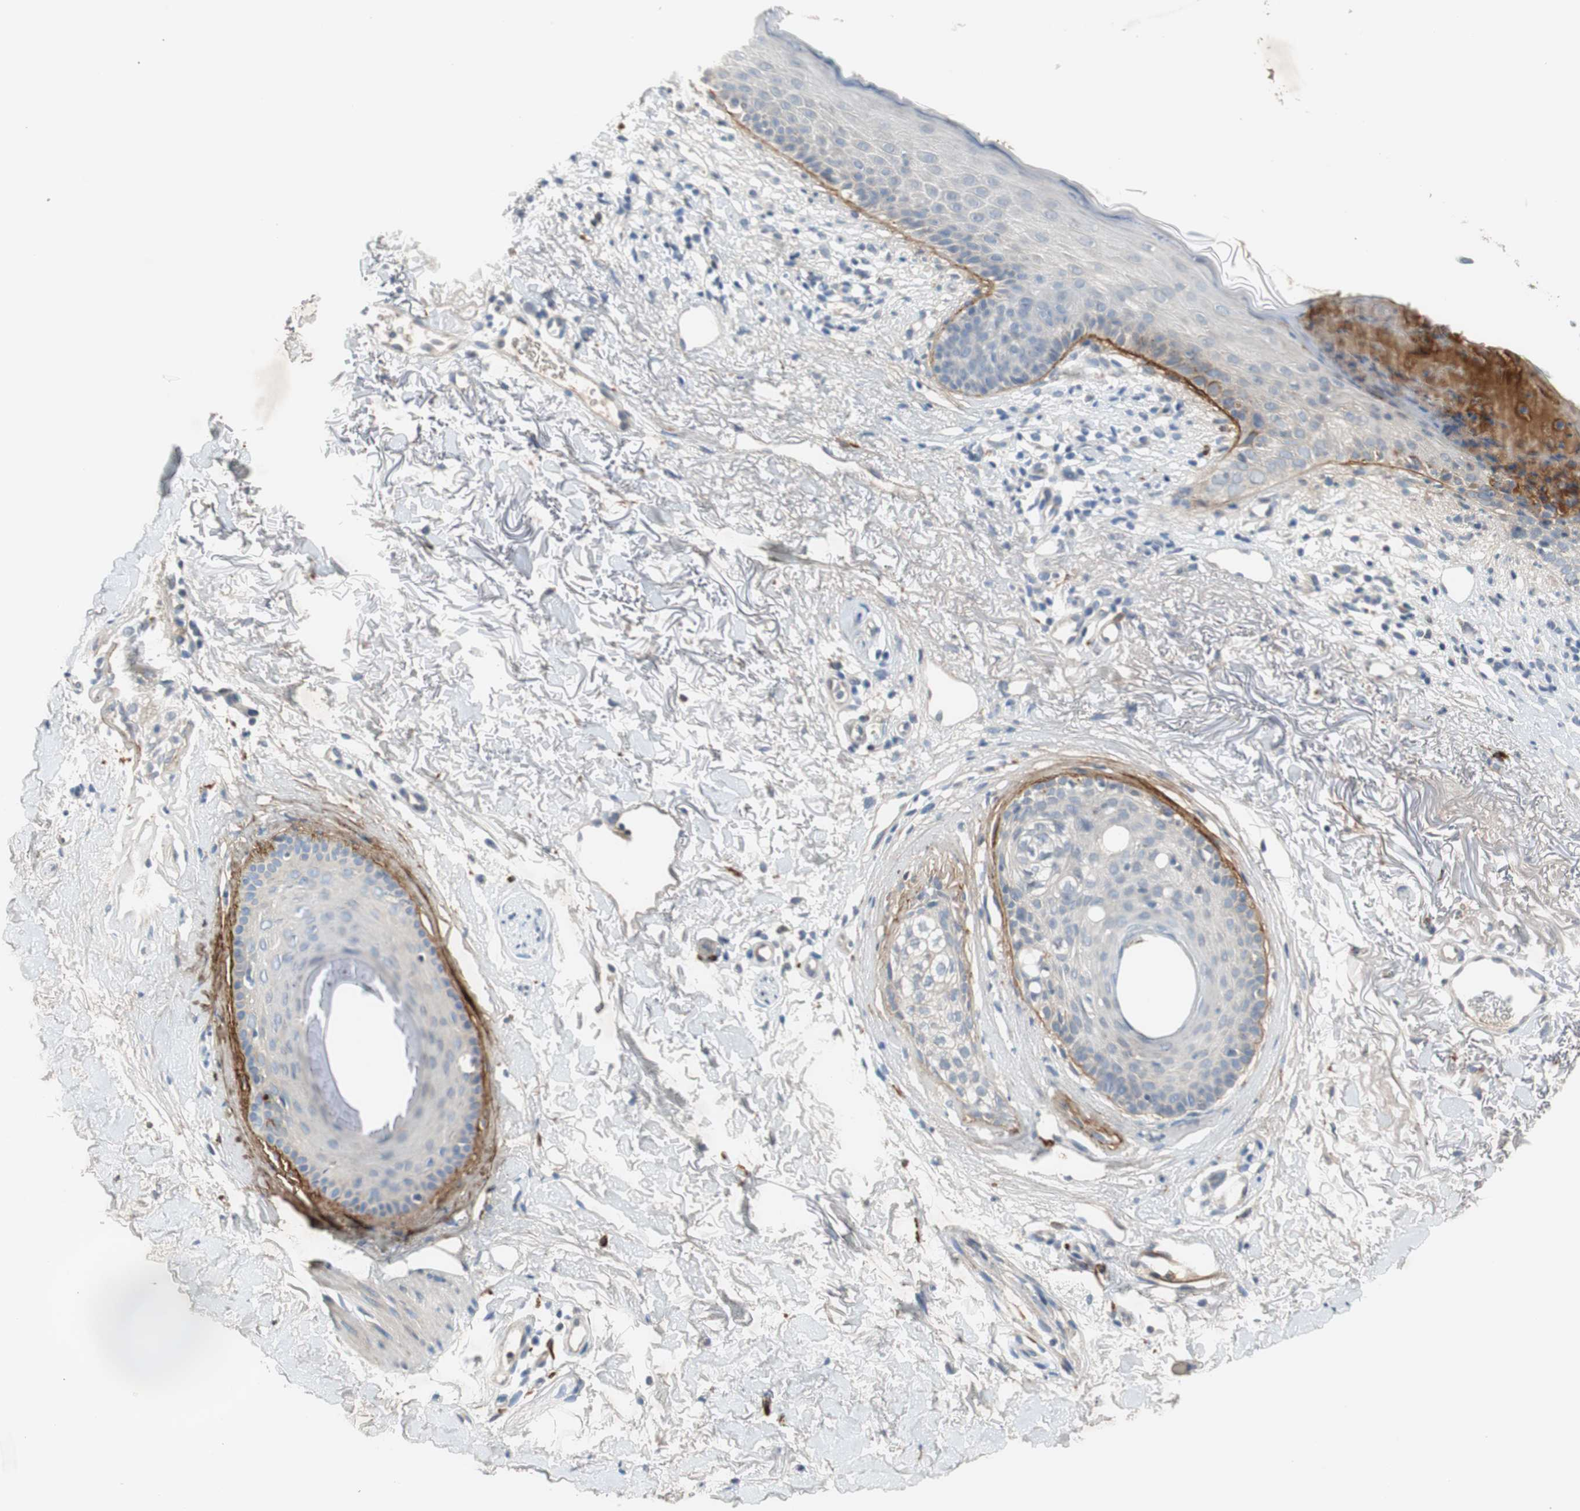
{"staining": {"intensity": "negative", "quantity": "none", "location": "none"}, "tissue": "skin cancer", "cell_type": "Tumor cells", "image_type": "cancer", "snomed": [{"axis": "morphology", "description": "Basal cell carcinoma"}, {"axis": "topography", "description": "Skin"}], "caption": "This micrograph is of basal cell carcinoma (skin) stained with IHC to label a protein in brown with the nuclei are counter-stained blue. There is no positivity in tumor cells.", "gene": "COL12A1", "patient": {"sex": "female", "age": 70}}